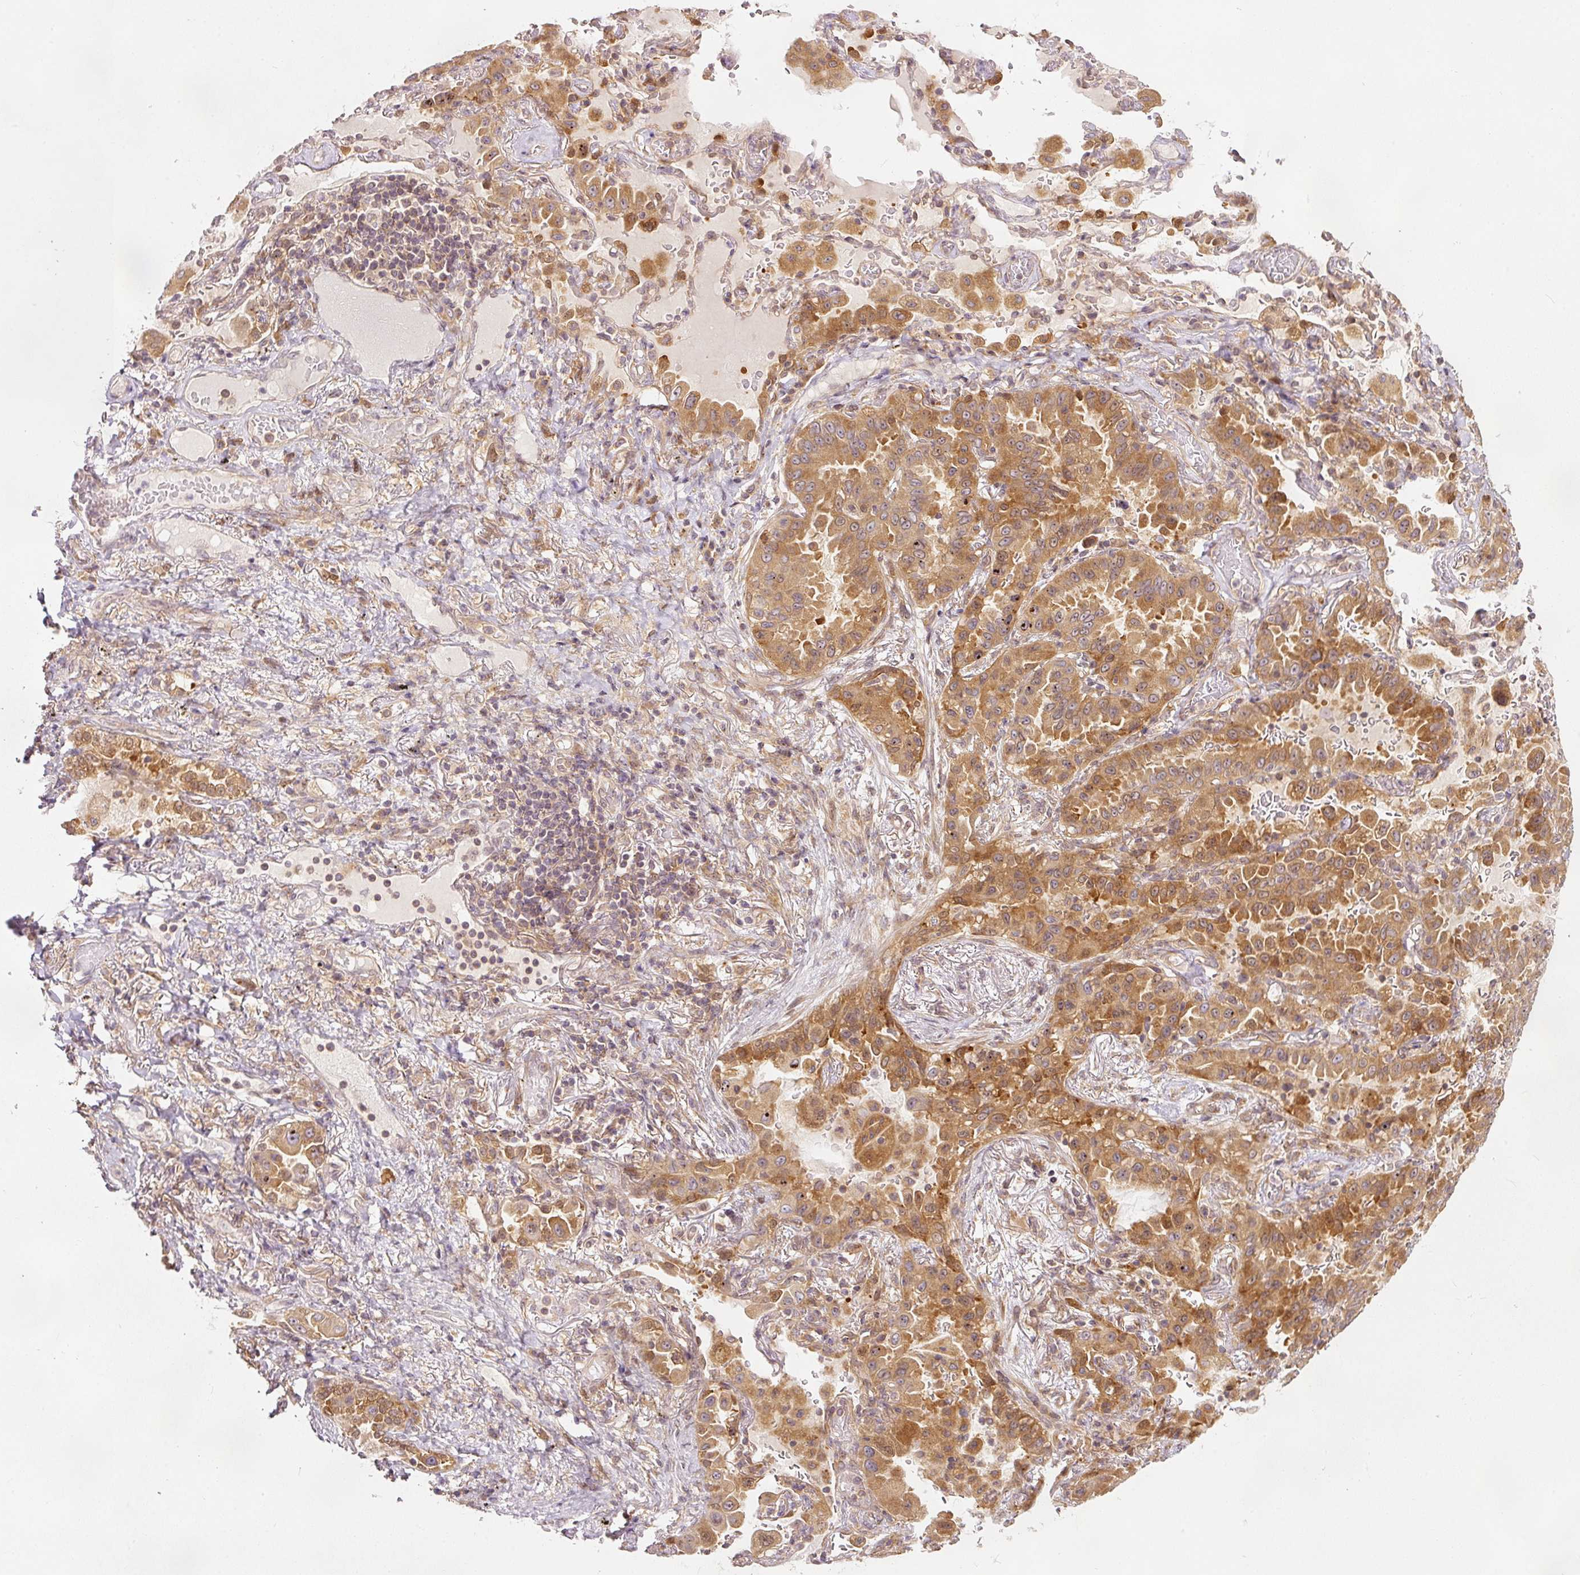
{"staining": {"intensity": "moderate", "quantity": ">75%", "location": "cytoplasmic/membranous"}, "tissue": "lung cancer", "cell_type": "Tumor cells", "image_type": "cancer", "snomed": [{"axis": "morphology", "description": "Squamous cell carcinoma, NOS"}, {"axis": "topography", "description": "Lung"}], "caption": "Human squamous cell carcinoma (lung) stained with a brown dye demonstrates moderate cytoplasmic/membranous positive positivity in about >75% of tumor cells.", "gene": "EIF3B", "patient": {"sex": "male", "age": 74}}